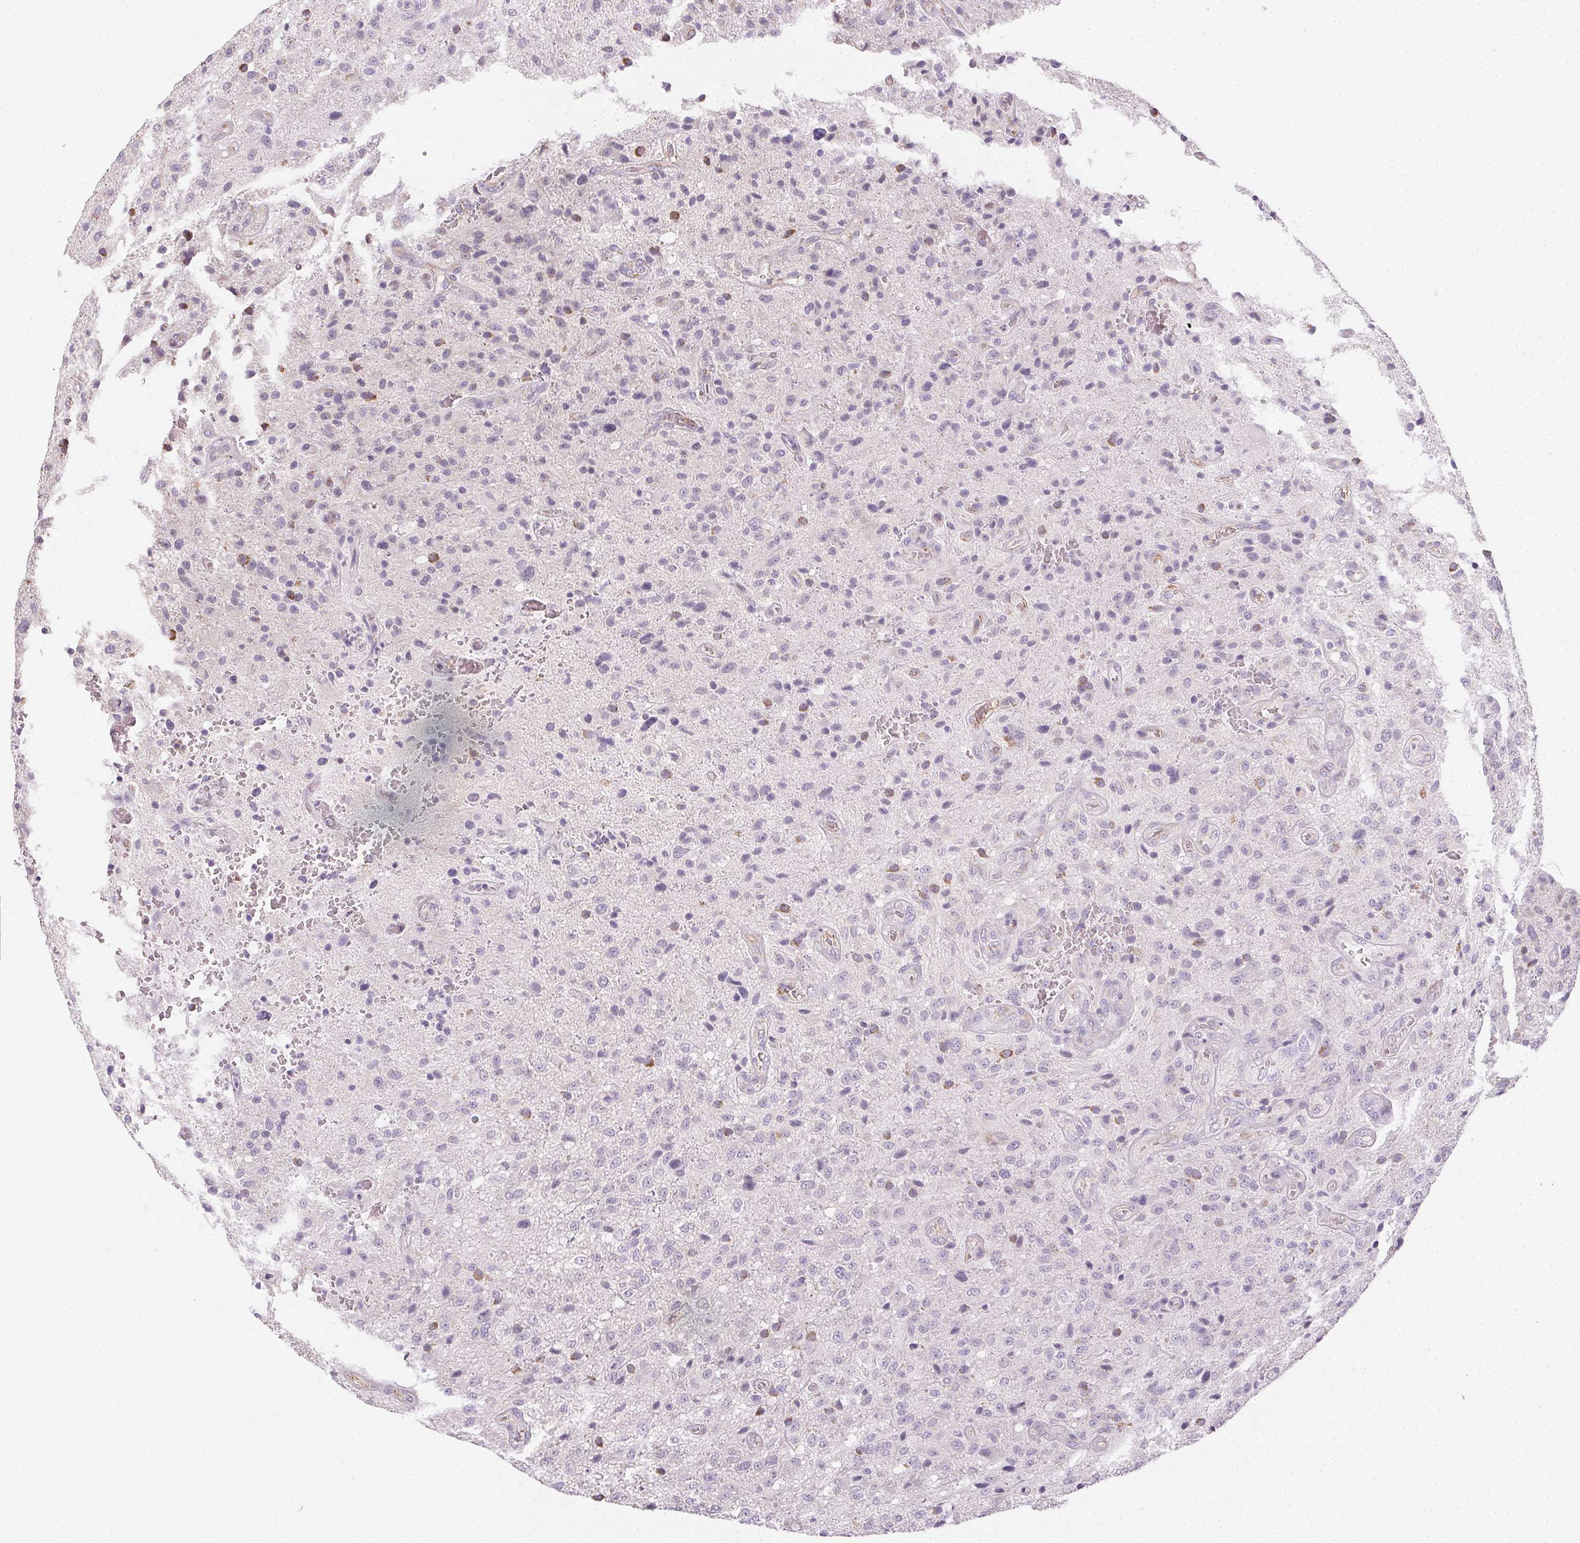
{"staining": {"intensity": "moderate", "quantity": "<25%", "location": "cytoplasmic/membranous"}, "tissue": "glioma", "cell_type": "Tumor cells", "image_type": "cancer", "snomed": [{"axis": "morphology", "description": "Glioma, malignant, Low grade"}, {"axis": "topography", "description": "Brain"}], "caption": "IHC image of neoplastic tissue: human malignant low-grade glioma stained using IHC displays low levels of moderate protein expression localized specifically in the cytoplasmic/membranous of tumor cells, appearing as a cytoplasmic/membranous brown color.", "gene": "SMYD1", "patient": {"sex": "male", "age": 66}}